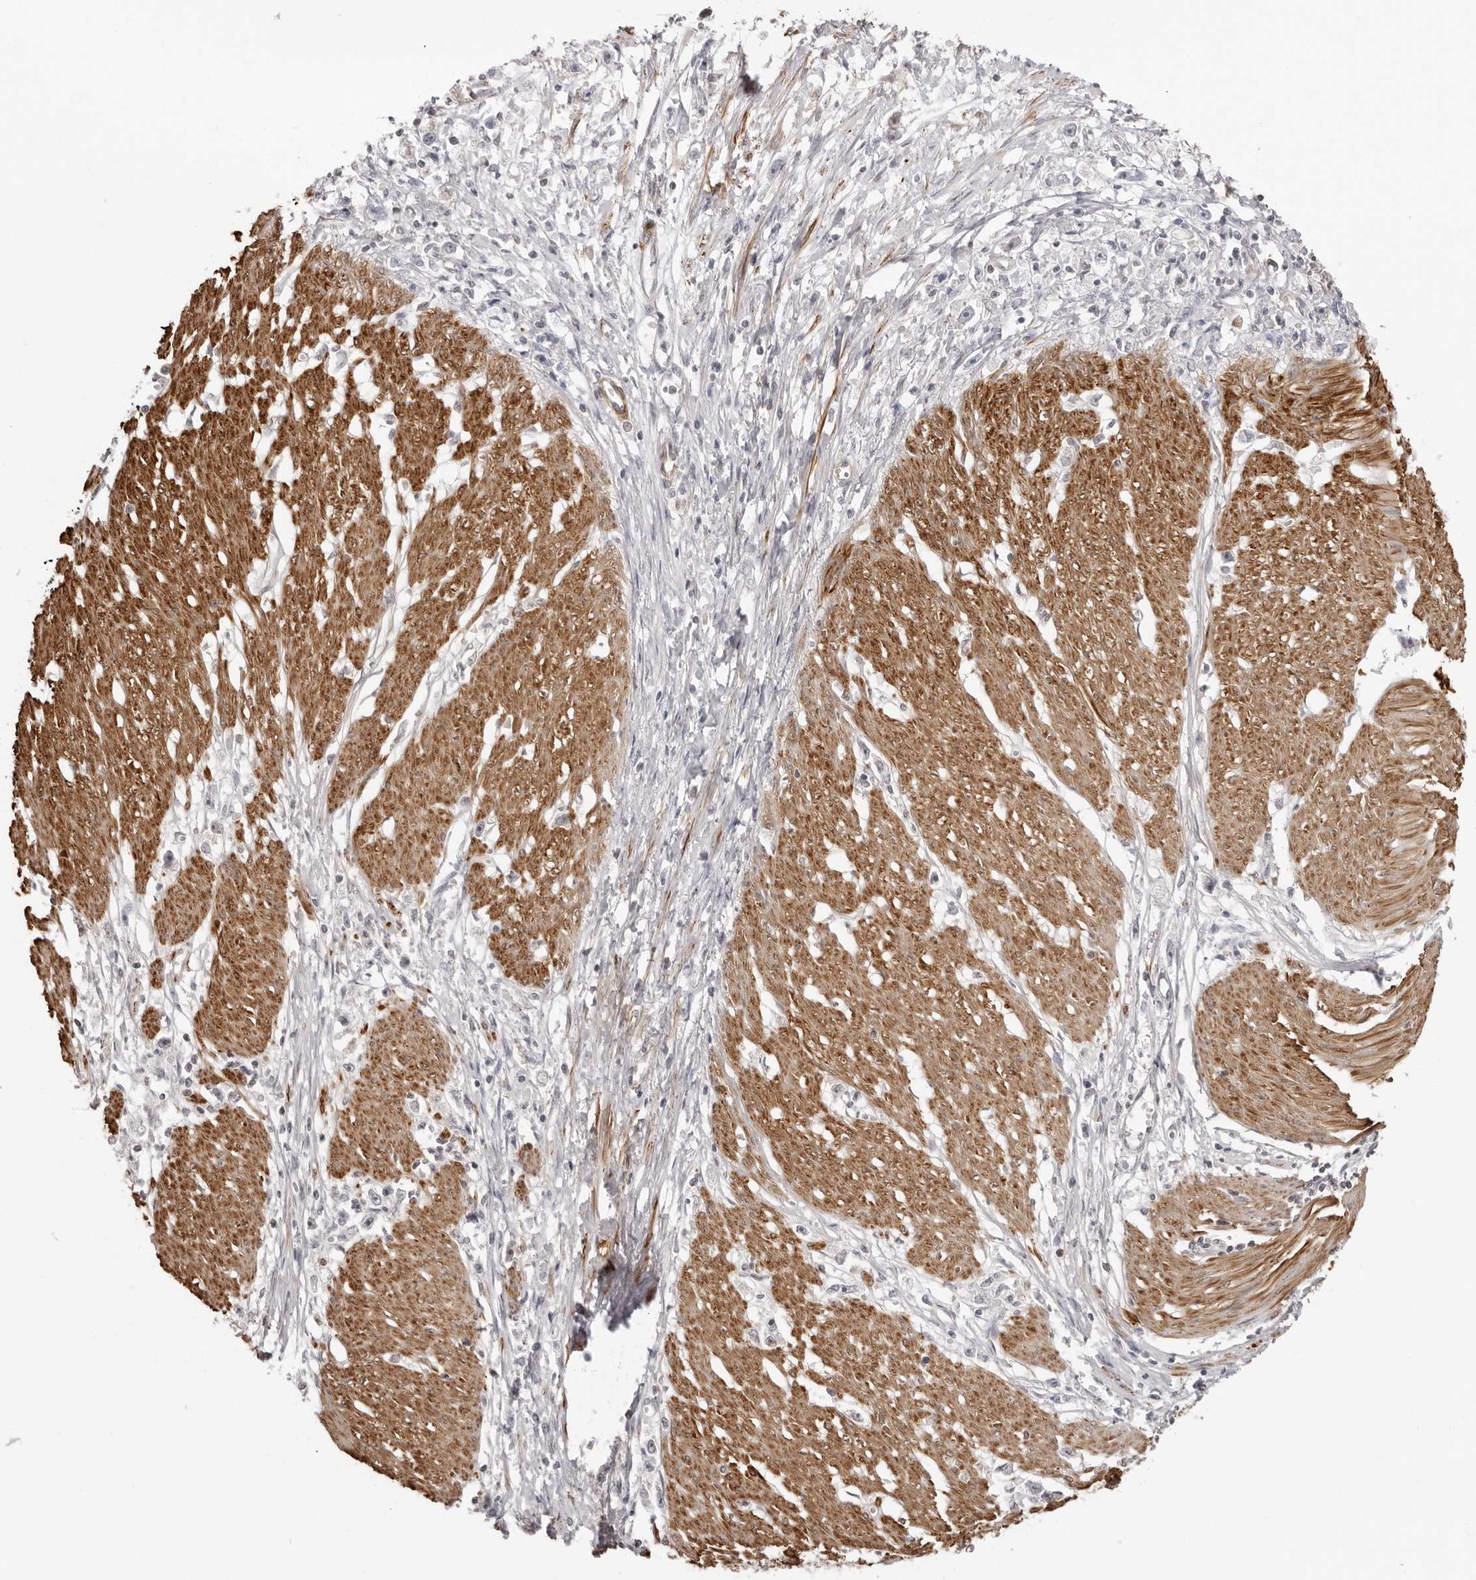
{"staining": {"intensity": "negative", "quantity": "none", "location": "none"}, "tissue": "stomach cancer", "cell_type": "Tumor cells", "image_type": "cancer", "snomed": [{"axis": "morphology", "description": "Adenocarcinoma, NOS"}, {"axis": "topography", "description": "Stomach"}], "caption": "Stomach cancer (adenocarcinoma) stained for a protein using immunohistochemistry (IHC) exhibits no expression tumor cells.", "gene": "UNK", "patient": {"sex": "female", "age": 59}}